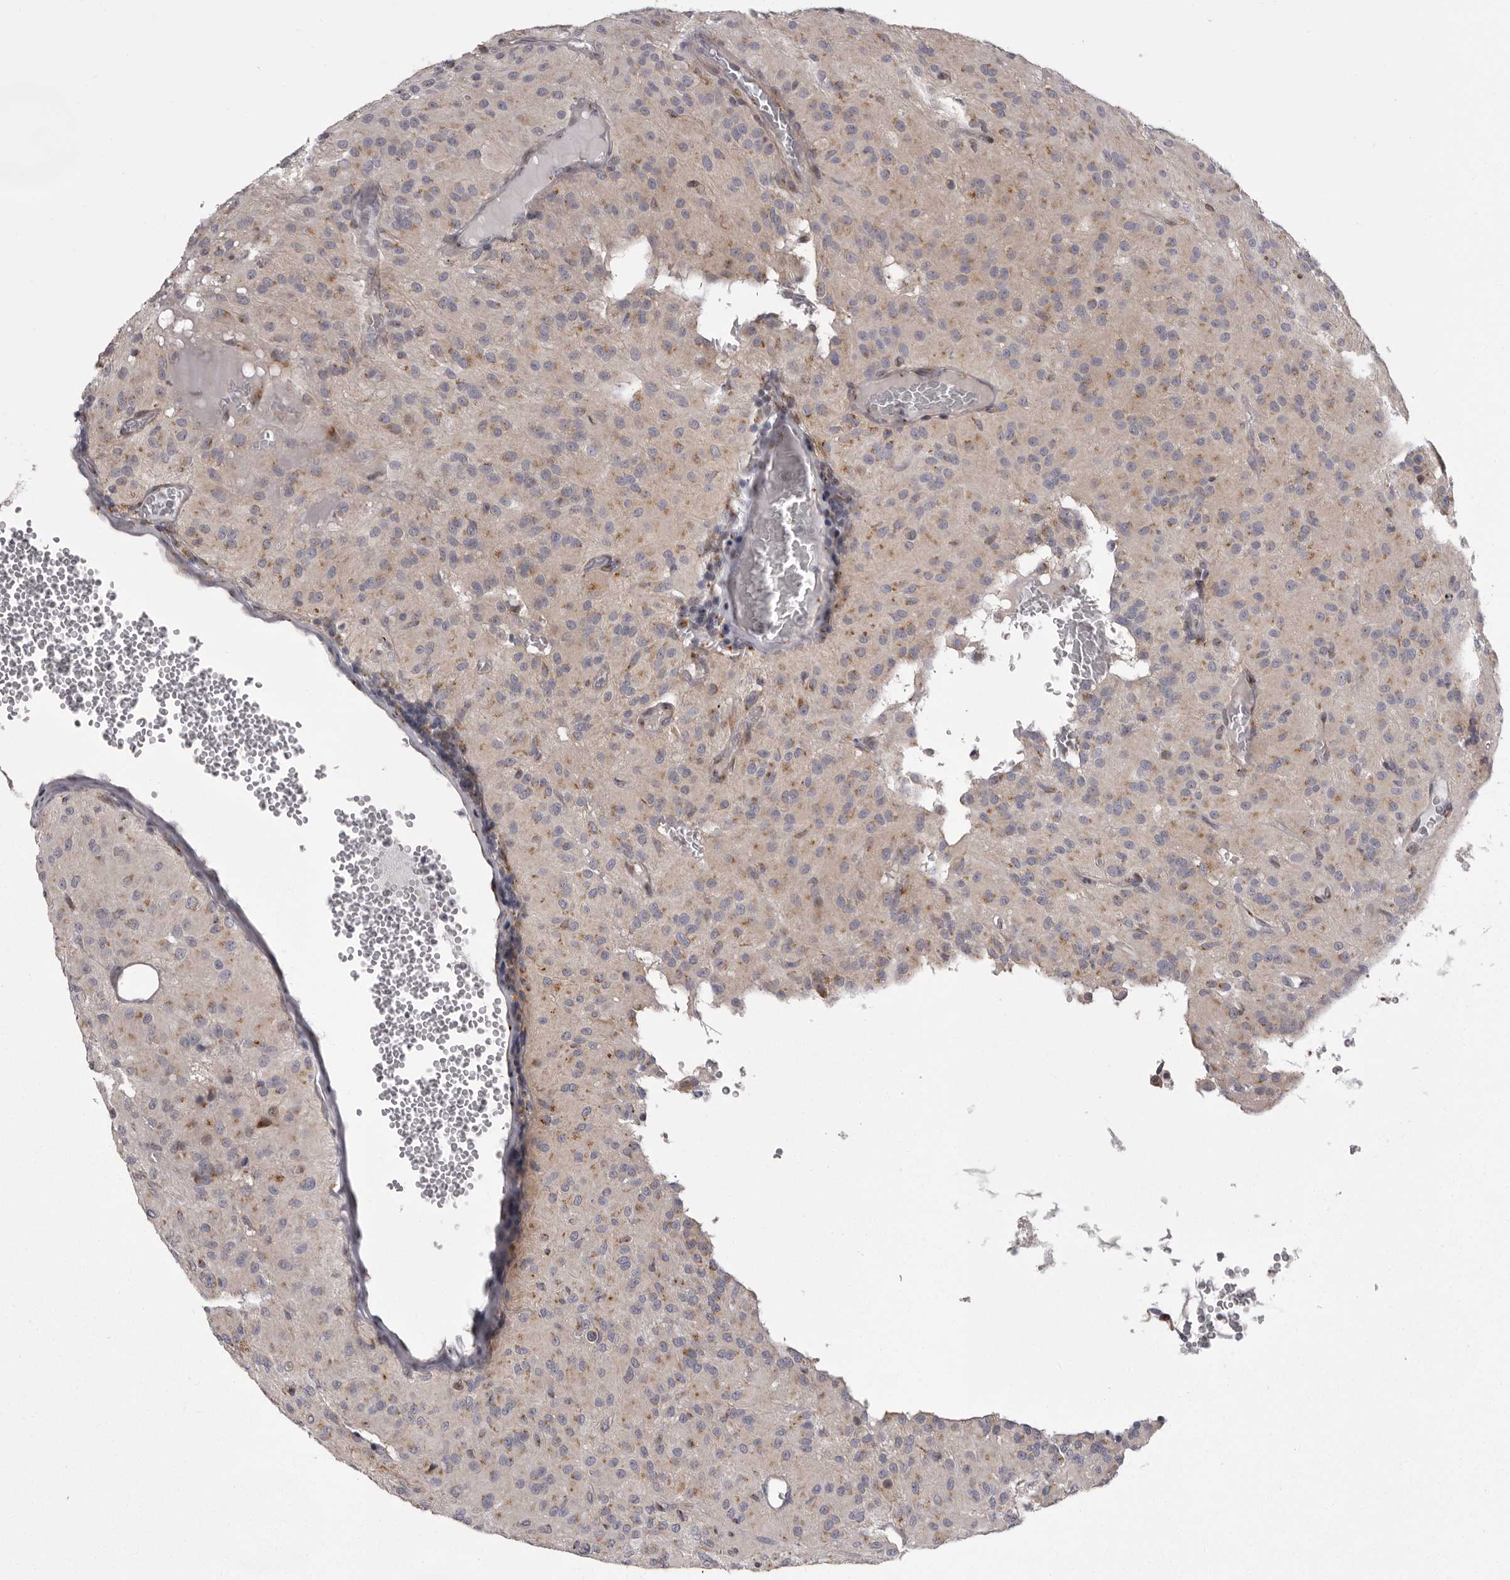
{"staining": {"intensity": "weak", "quantity": "25%-75%", "location": "cytoplasmic/membranous"}, "tissue": "glioma", "cell_type": "Tumor cells", "image_type": "cancer", "snomed": [{"axis": "morphology", "description": "Glioma, malignant, High grade"}, {"axis": "topography", "description": "Brain"}], "caption": "Protein analysis of malignant high-grade glioma tissue reveals weak cytoplasmic/membranous positivity in about 25%-75% of tumor cells. Using DAB (brown) and hematoxylin (blue) stains, captured at high magnification using brightfield microscopy.", "gene": "WDR47", "patient": {"sex": "female", "age": 59}}